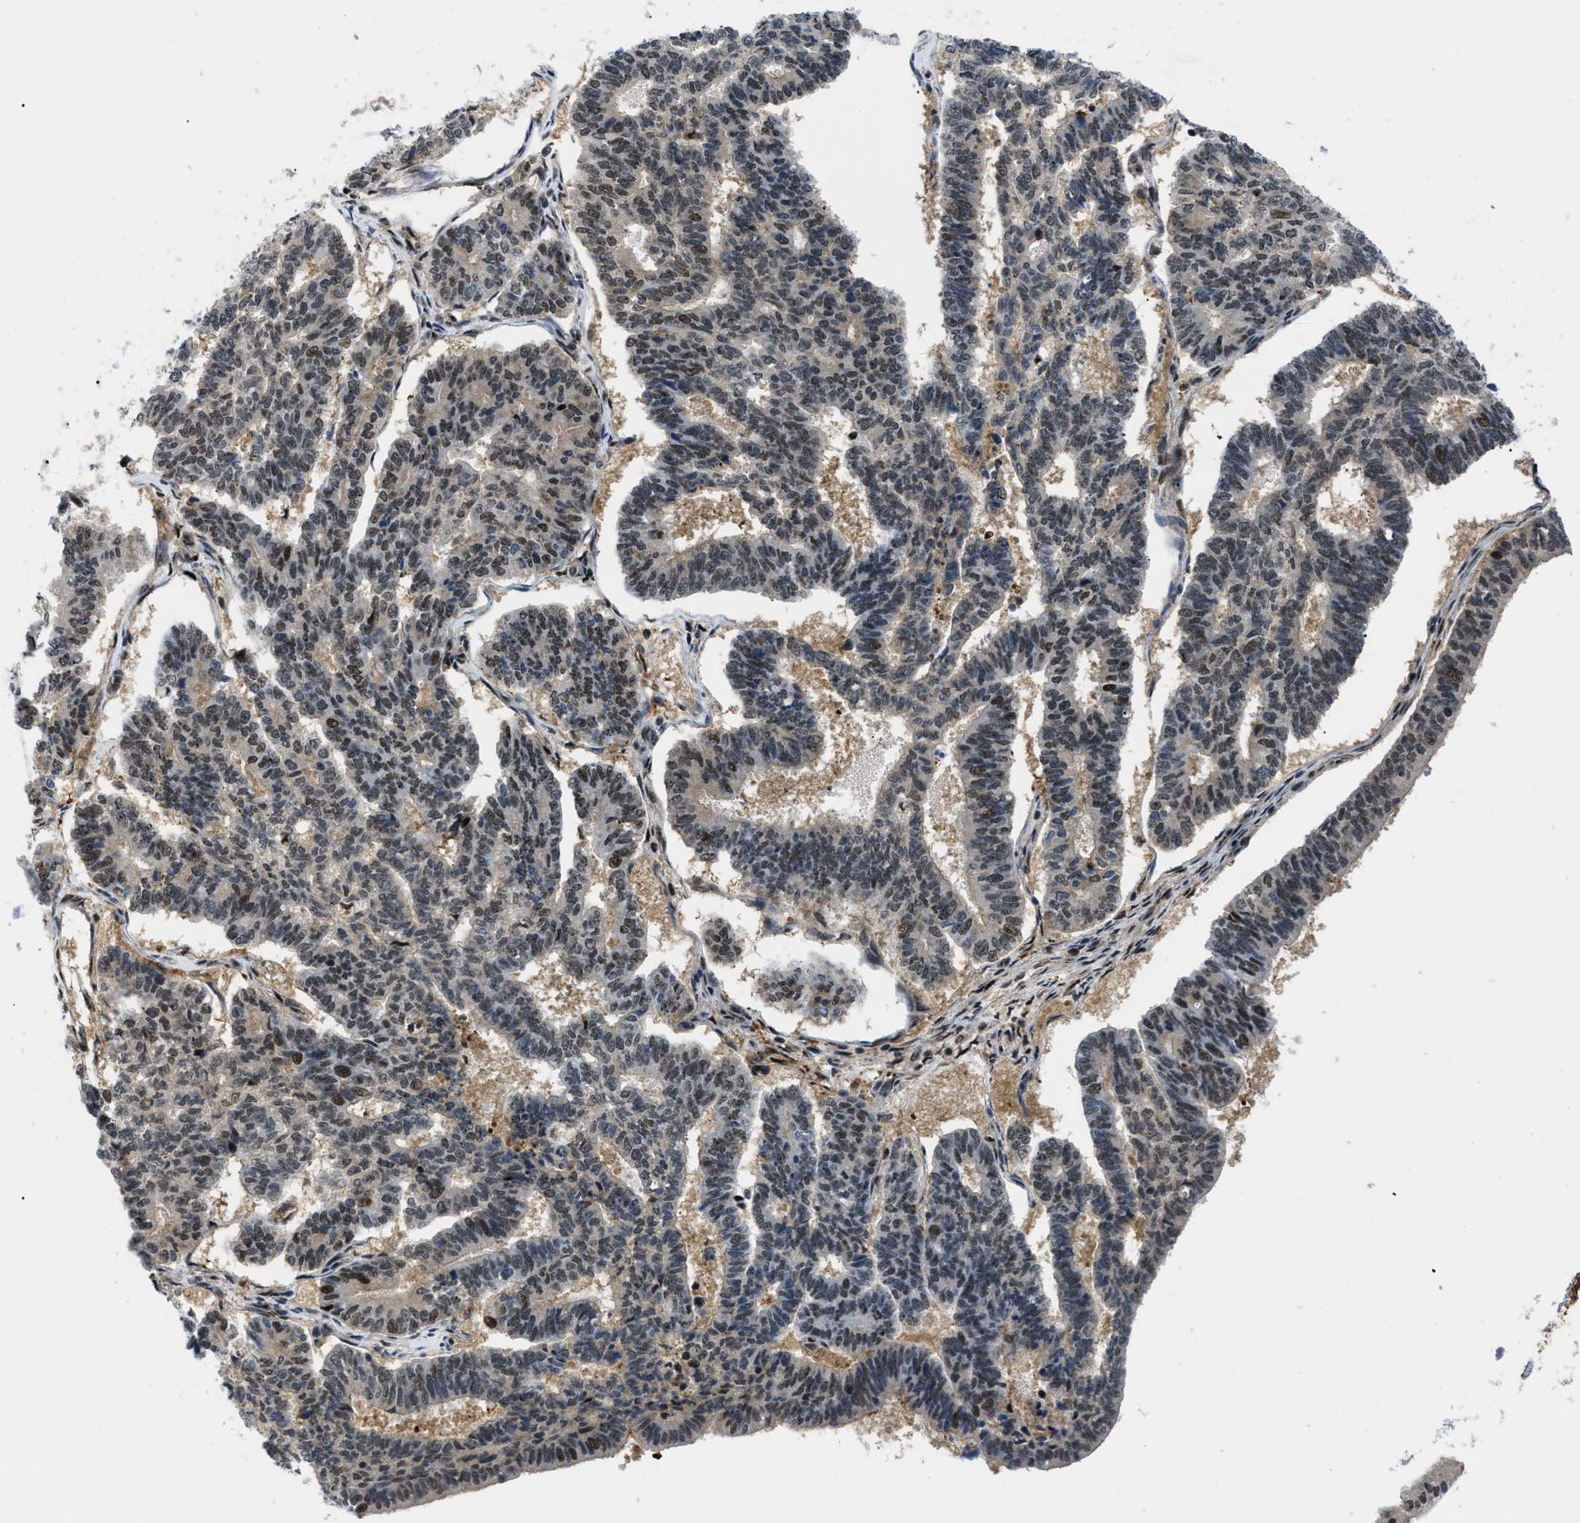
{"staining": {"intensity": "weak", "quantity": ">75%", "location": "nuclear"}, "tissue": "endometrial cancer", "cell_type": "Tumor cells", "image_type": "cancer", "snomed": [{"axis": "morphology", "description": "Adenocarcinoma, NOS"}, {"axis": "topography", "description": "Endometrium"}], "caption": "Weak nuclear staining is seen in about >75% of tumor cells in endometrial adenocarcinoma. (brown staining indicates protein expression, while blue staining denotes nuclei).", "gene": "SLC29A2", "patient": {"sex": "female", "age": 70}}